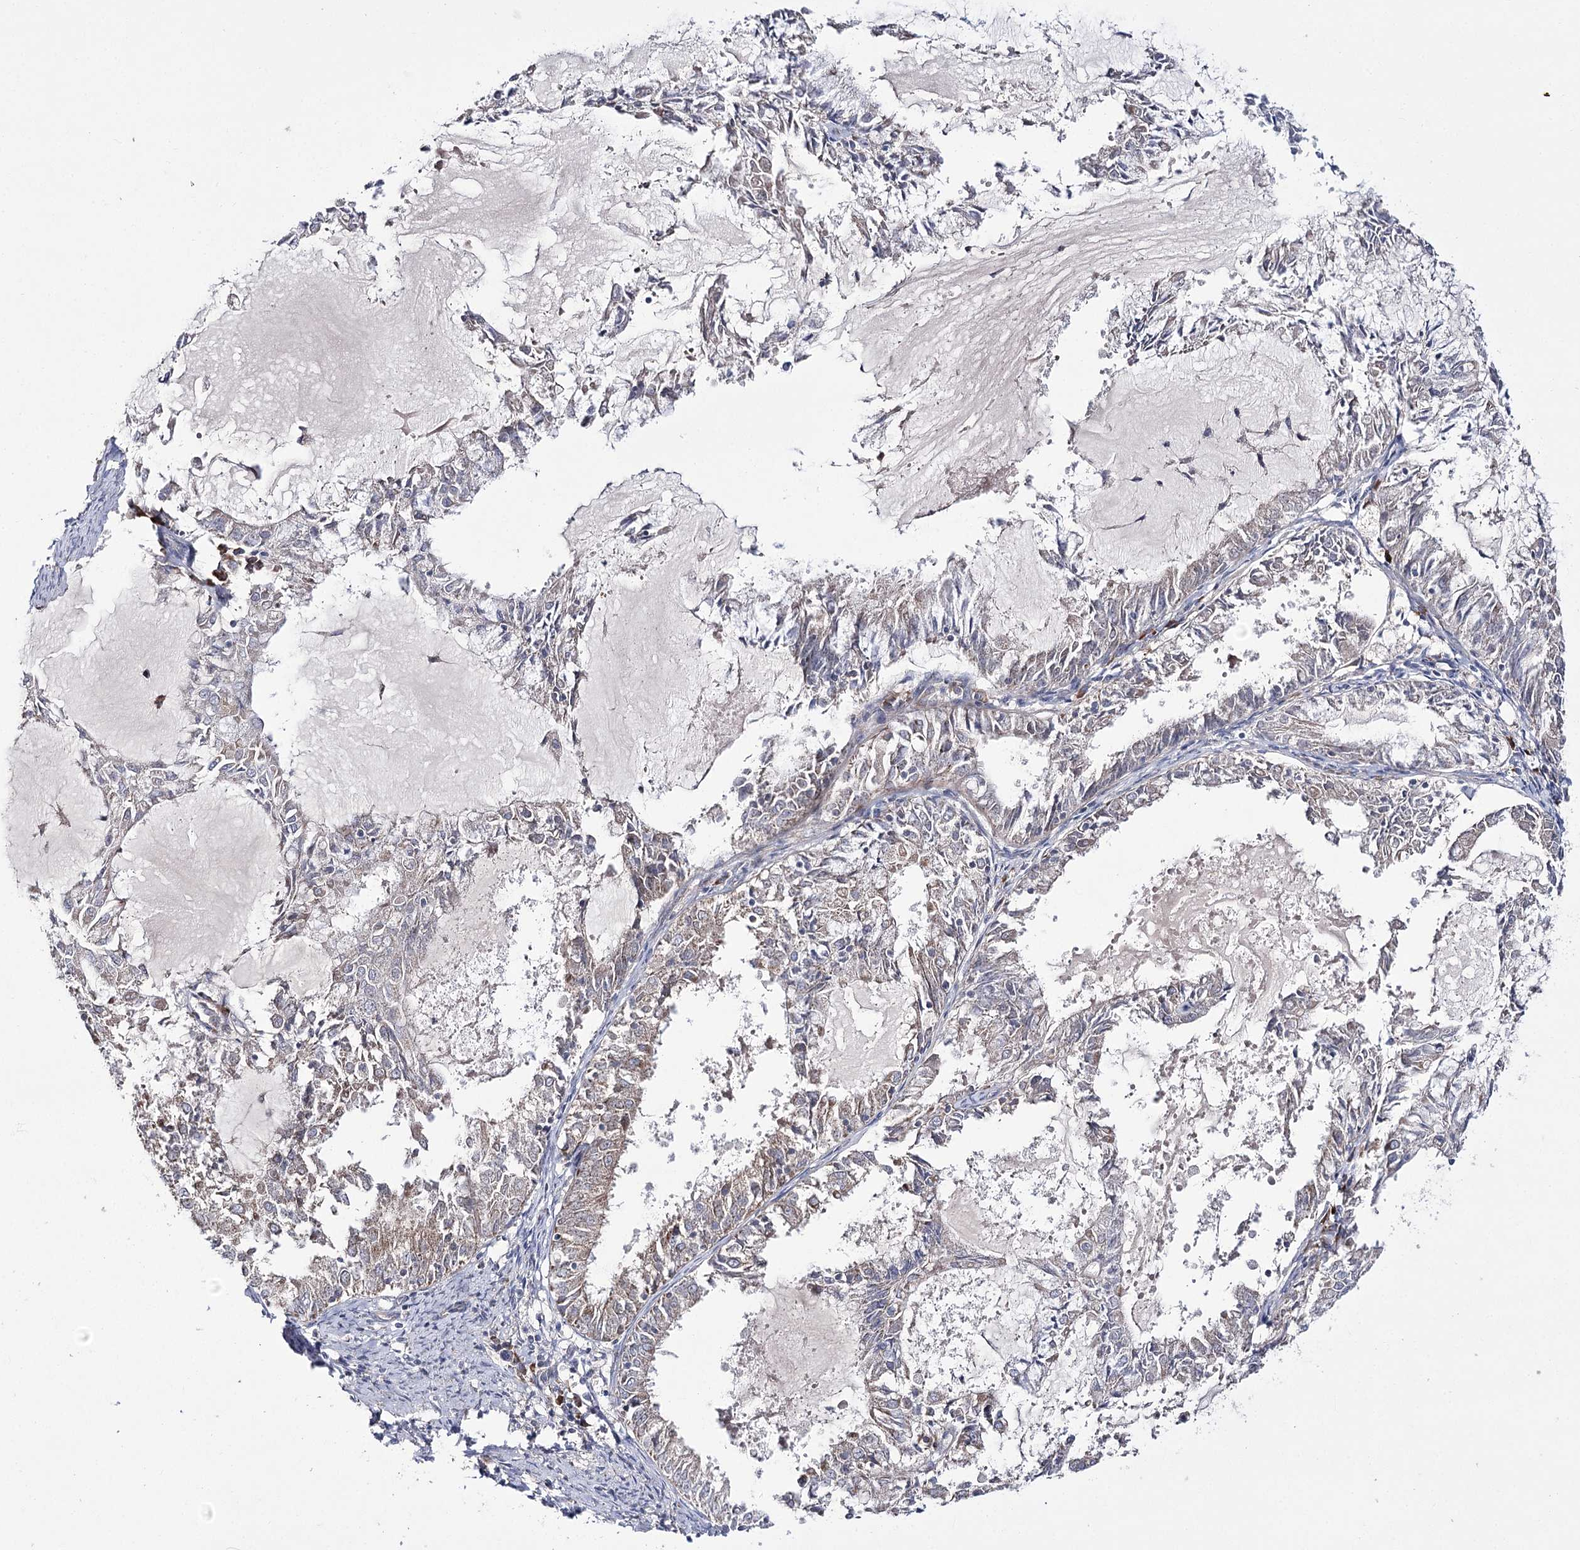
{"staining": {"intensity": "weak", "quantity": "25%-75%", "location": "cytoplasmic/membranous"}, "tissue": "endometrial cancer", "cell_type": "Tumor cells", "image_type": "cancer", "snomed": [{"axis": "morphology", "description": "Adenocarcinoma, NOS"}, {"axis": "topography", "description": "Endometrium"}], "caption": "This is an image of immunohistochemistry staining of endometrial cancer (adenocarcinoma), which shows weak positivity in the cytoplasmic/membranous of tumor cells.", "gene": "NADK2", "patient": {"sex": "female", "age": 57}}